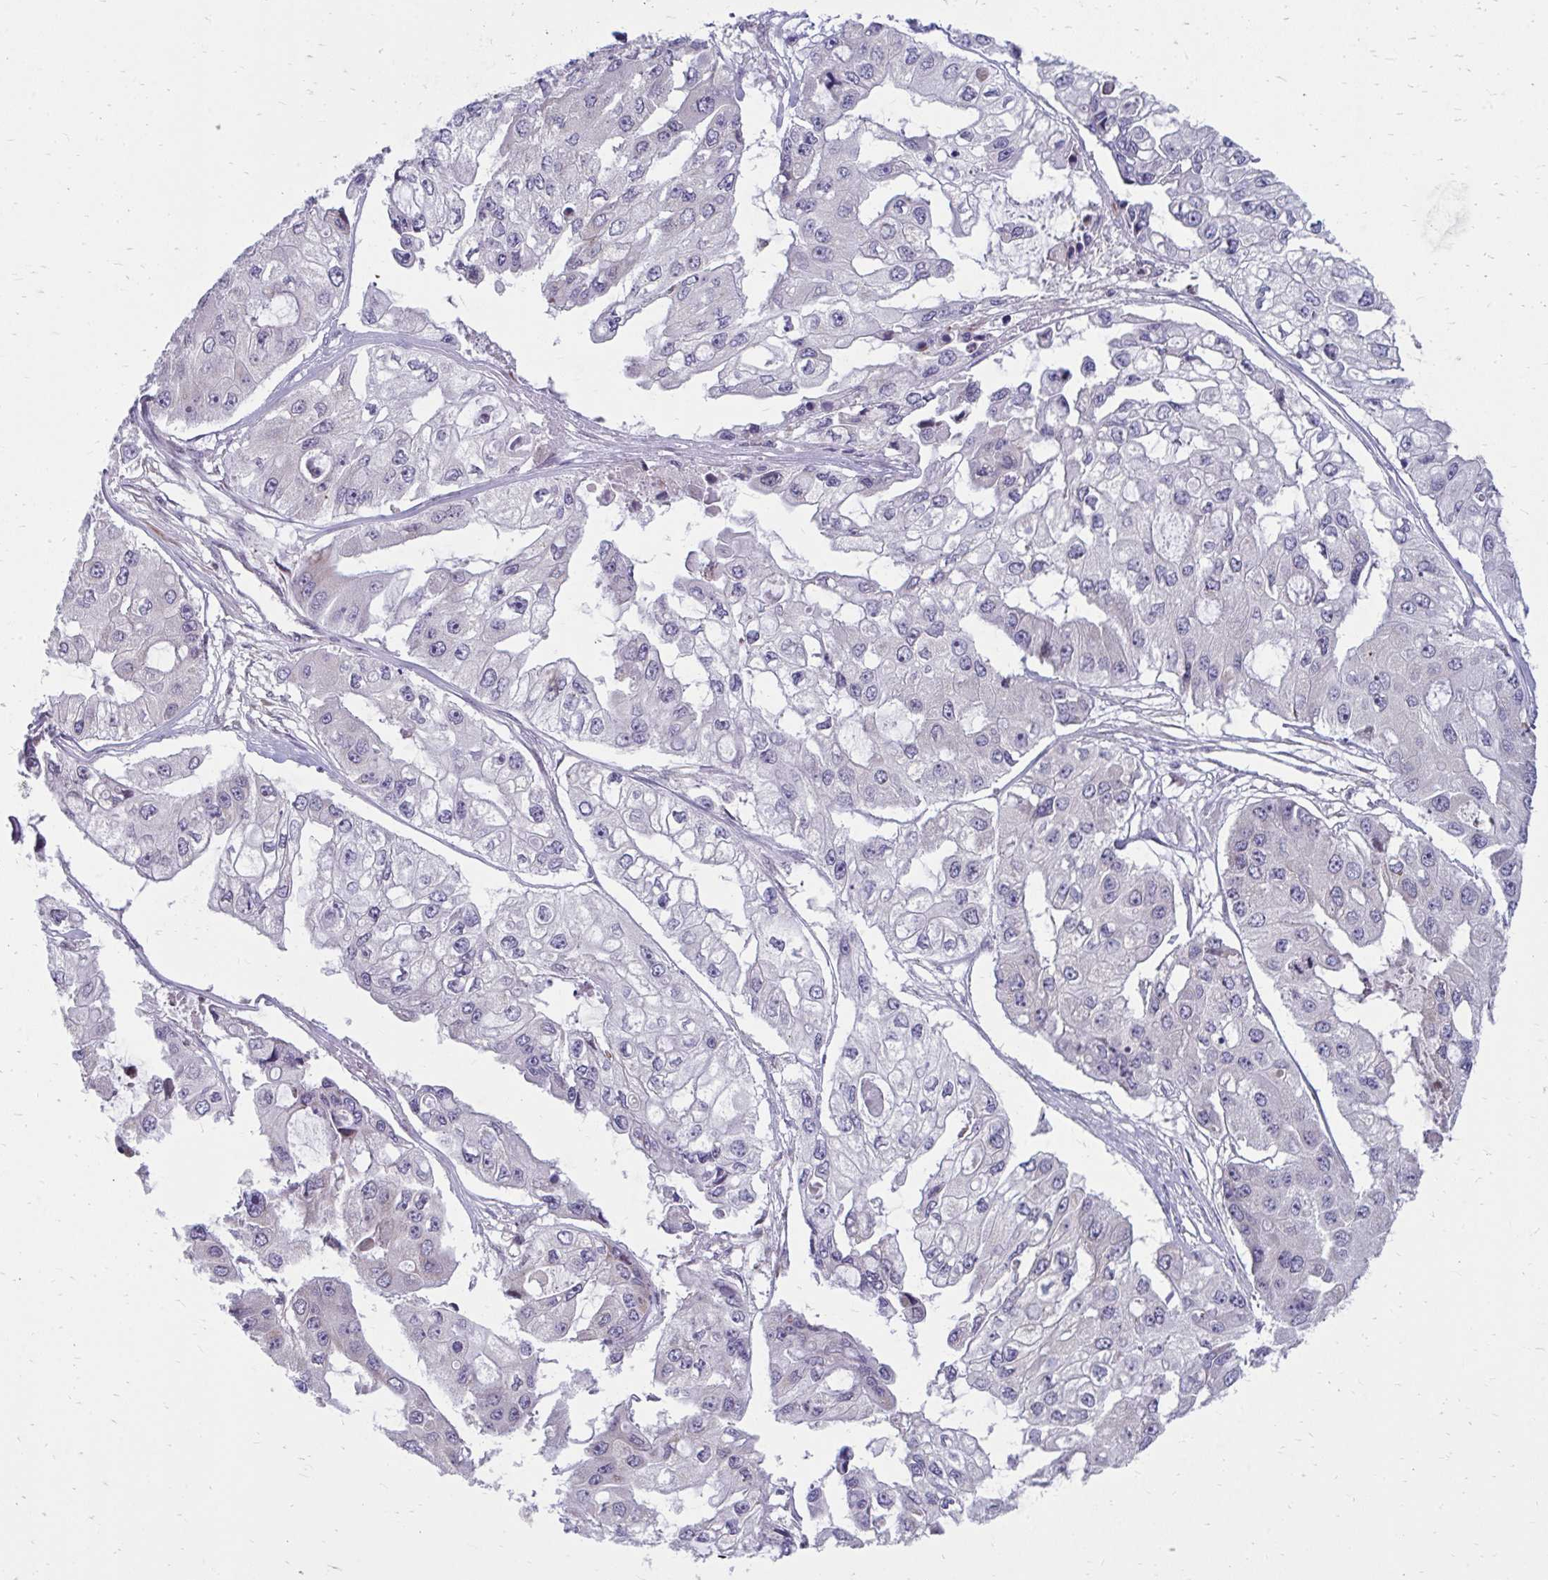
{"staining": {"intensity": "negative", "quantity": "none", "location": "none"}, "tissue": "ovarian cancer", "cell_type": "Tumor cells", "image_type": "cancer", "snomed": [{"axis": "morphology", "description": "Cystadenocarcinoma, serous, NOS"}, {"axis": "topography", "description": "Ovary"}], "caption": "DAB (3,3'-diaminobenzidine) immunohistochemical staining of human serous cystadenocarcinoma (ovarian) demonstrates no significant staining in tumor cells.", "gene": "ASAP1", "patient": {"sex": "female", "age": 56}}